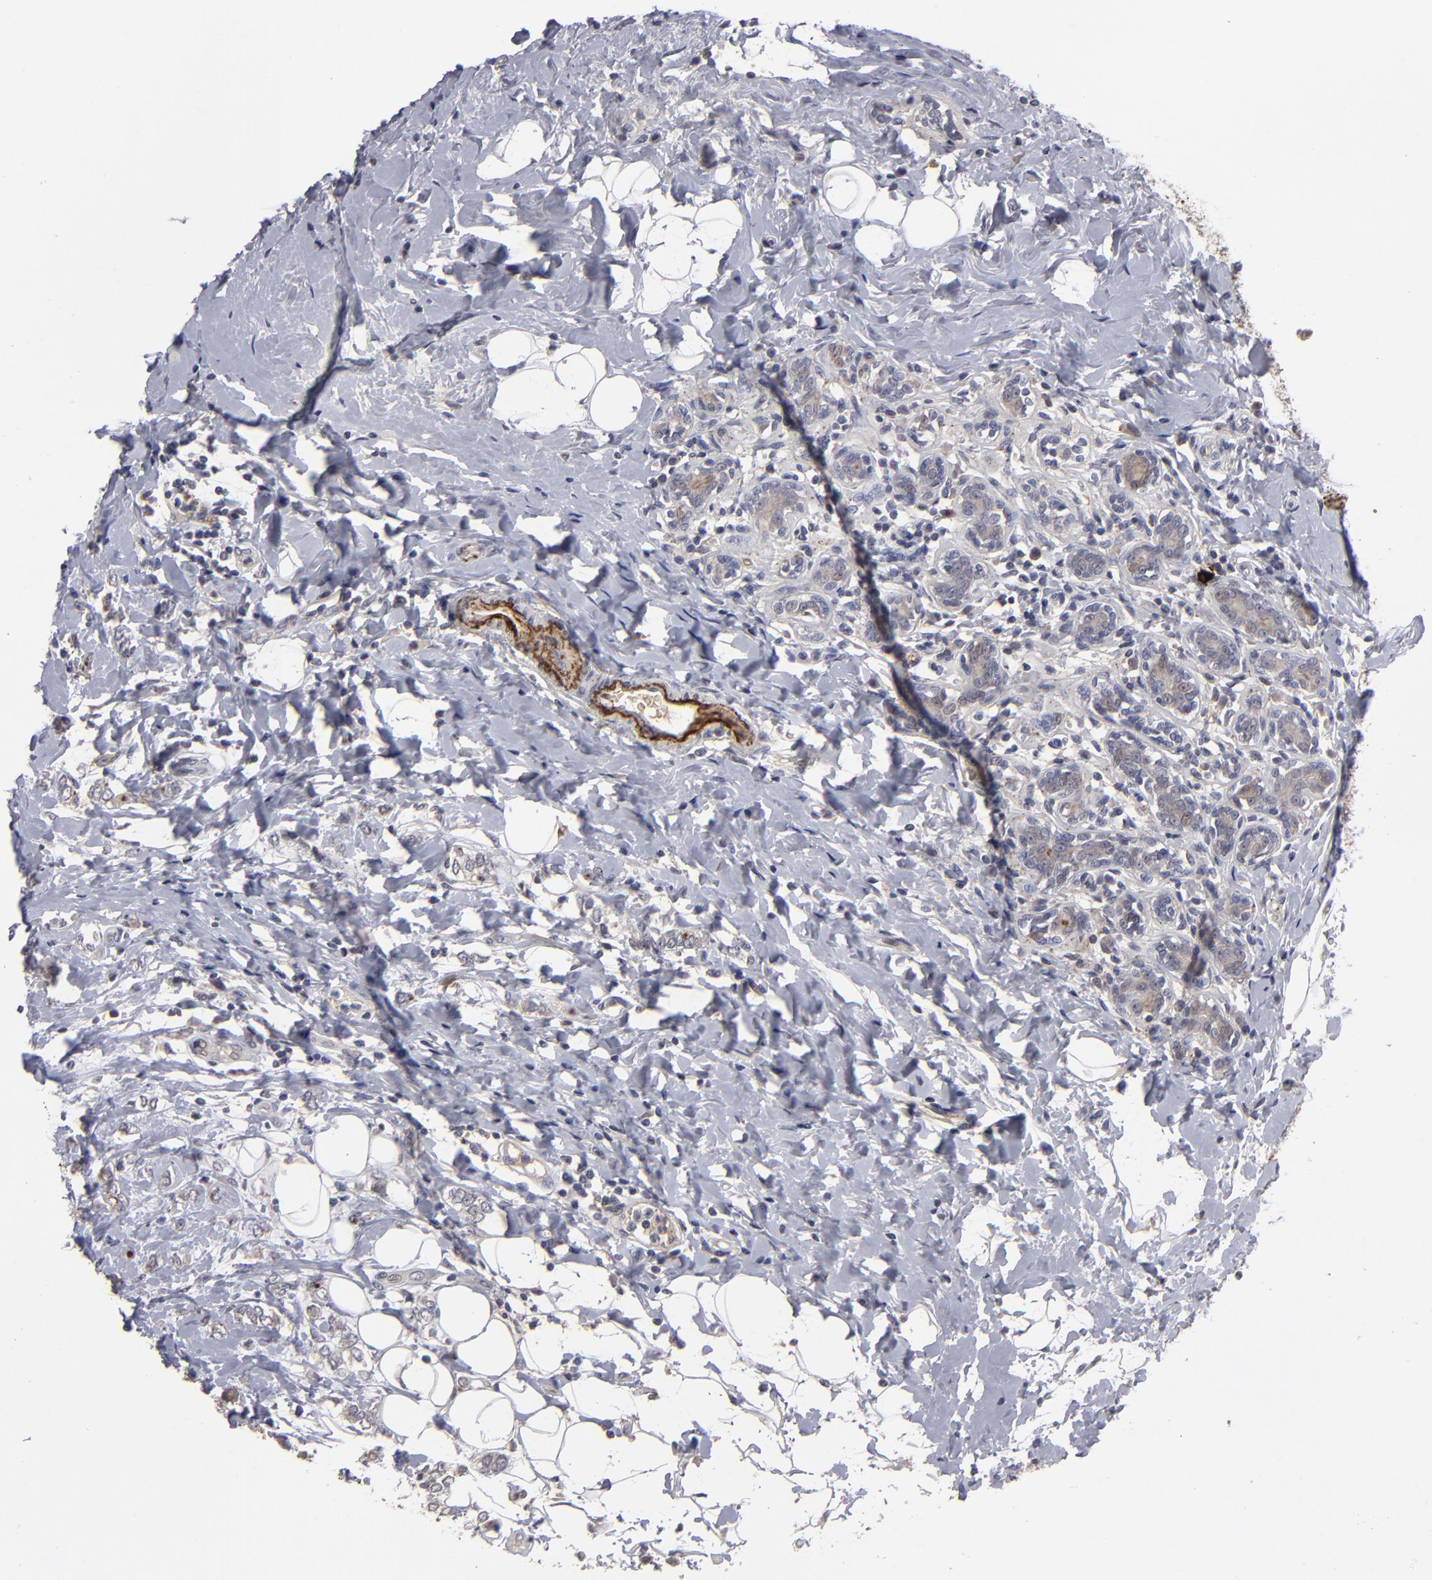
{"staining": {"intensity": "weak", "quantity": "25%-75%", "location": "cytoplasmic/membranous"}, "tissue": "breast cancer", "cell_type": "Tumor cells", "image_type": "cancer", "snomed": [{"axis": "morphology", "description": "Normal tissue, NOS"}, {"axis": "morphology", "description": "Lobular carcinoma"}, {"axis": "topography", "description": "Breast"}], "caption": "Immunohistochemical staining of breast cancer (lobular carcinoma) demonstrates low levels of weak cytoplasmic/membranous staining in approximately 25%-75% of tumor cells. (DAB (3,3'-diaminobenzidine) IHC, brown staining for protein, blue staining for nuclei).", "gene": "GPM6B", "patient": {"sex": "female", "age": 47}}